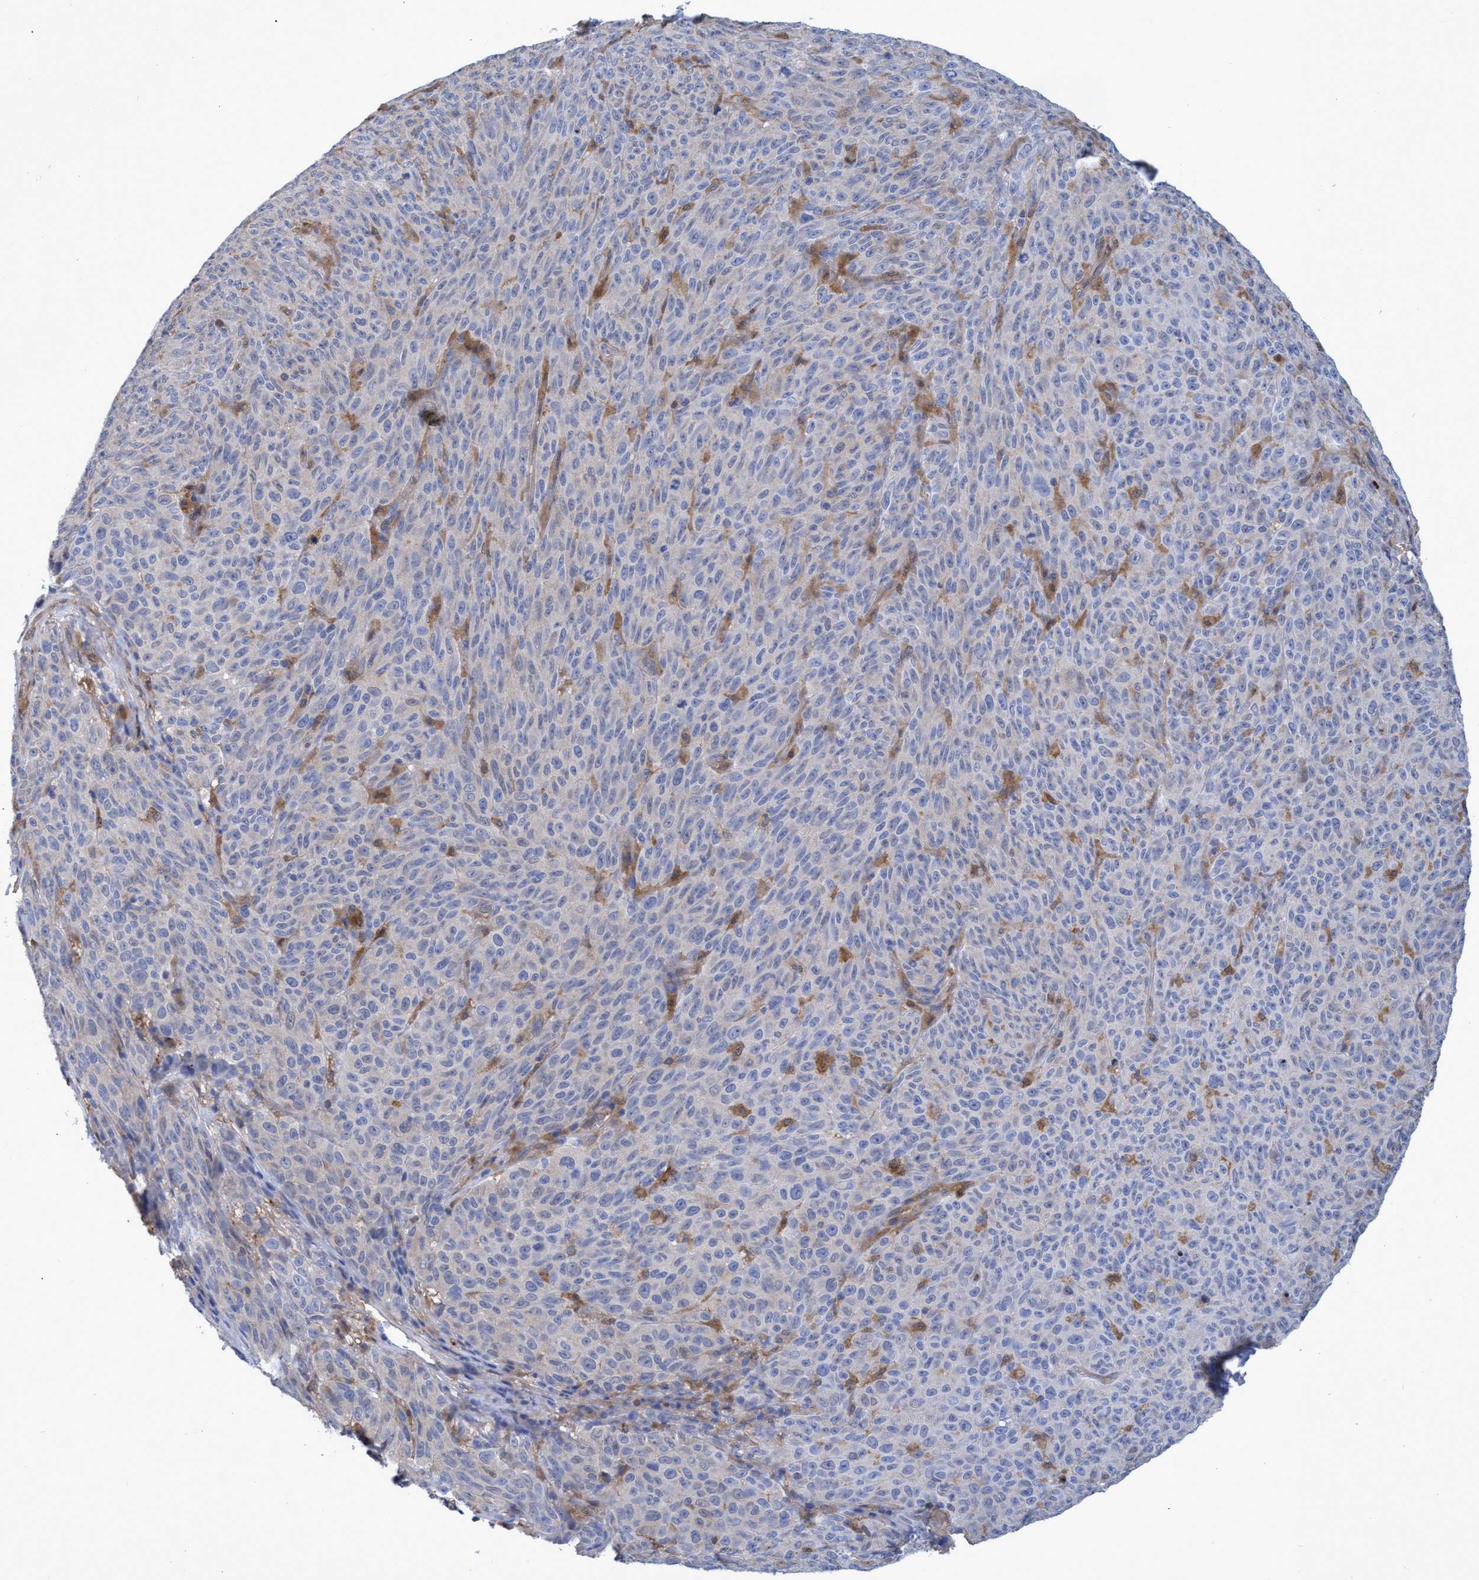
{"staining": {"intensity": "negative", "quantity": "none", "location": "none"}, "tissue": "melanoma", "cell_type": "Tumor cells", "image_type": "cancer", "snomed": [{"axis": "morphology", "description": "Malignant melanoma, NOS"}, {"axis": "topography", "description": "Skin"}], "caption": "This histopathology image is of melanoma stained with immunohistochemistry to label a protein in brown with the nuclei are counter-stained blue. There is no expression in tumor cells.", "gene": "PNPO", "patient": {"sex": "female", "age": 82}}